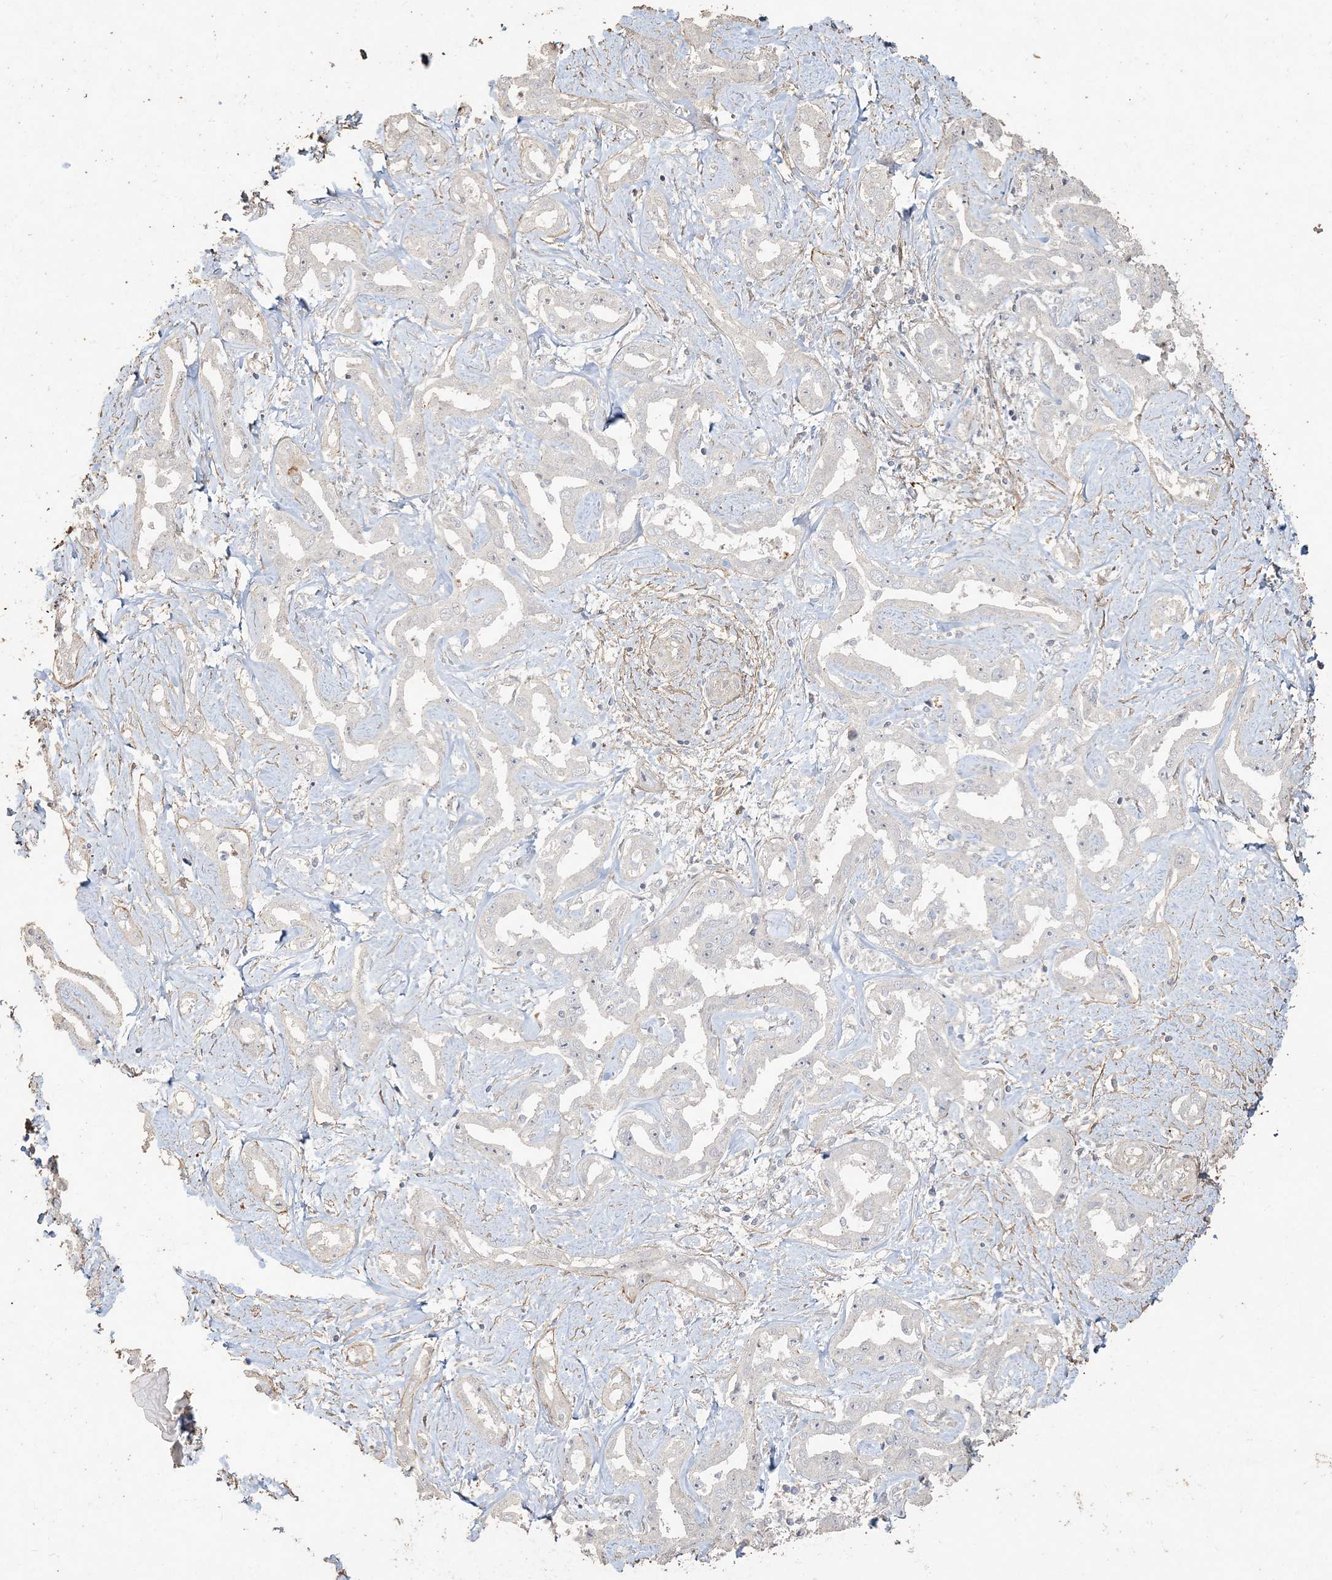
{"staining": {"intensity": "negative", "quantity": "none", "location": "none"}, "tissue": "liver cancer", "cell_type": "Tumor cells", "image_type": "cancer", "snomed": [{"axis": "morphology", "description": "Cholangiocarcinoma"}, {"axis": "topography", "description": "Liver"}], "caption": "Histopathology image shows no protein staining in tumor cells of liver cancer tissue.", "gene": "RNF145", "patient": {"sex": "male", "age": 59}}